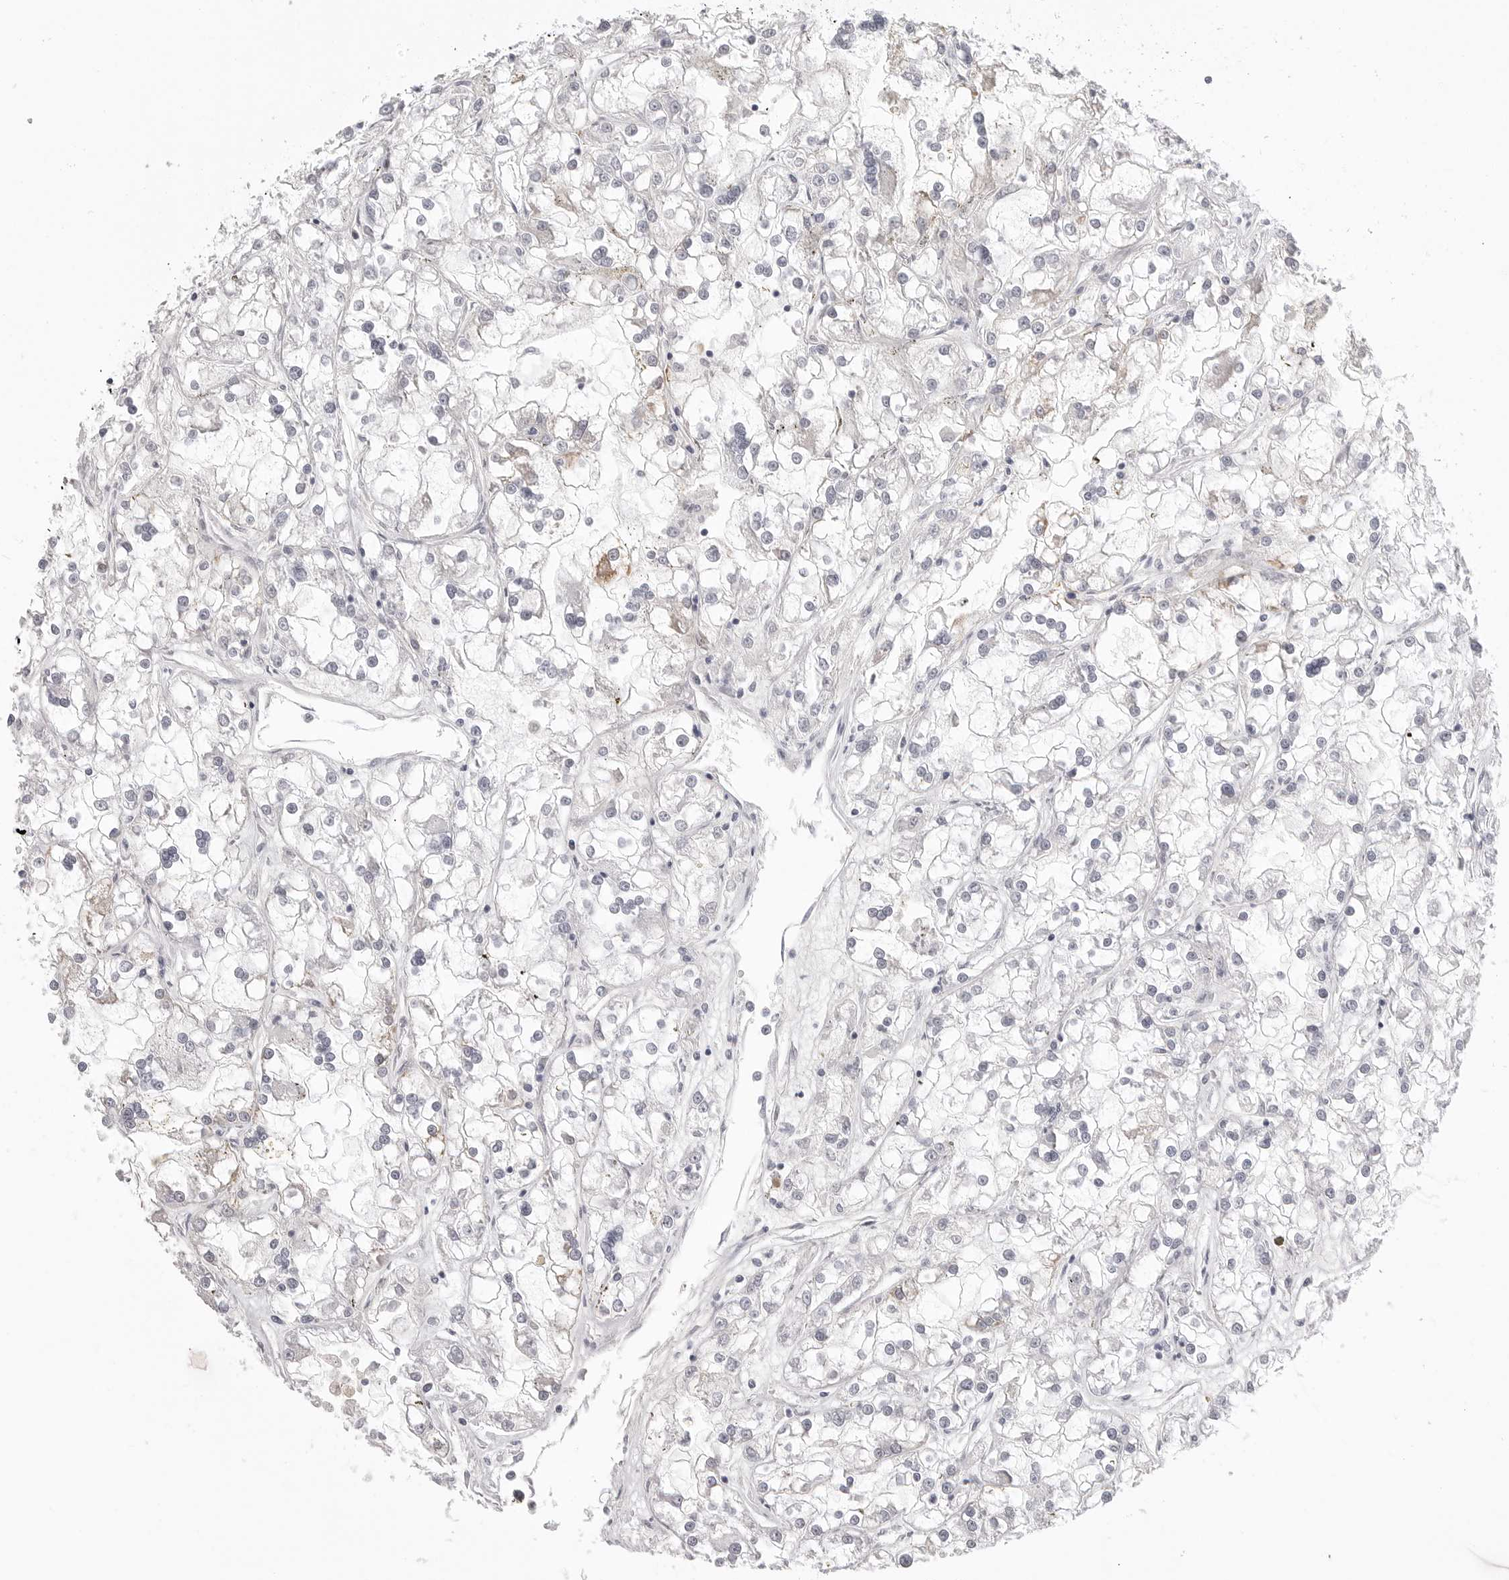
{"staining": {"intensity": "negative", "quantity": "none", "location": "none"}, "tissue": "renal cancer", "cell_type": "Tumor cells", "image_type": "cancer", "snomed": [{"axis": "morphology", "description": "Adenocarcinoma, NOS"}, {"axis": "topography", "description": "Kidney"}], "caption": "Image shows no protein expression in tumor cells of renal adenocarcinoma tissue.", "gene": "HMGCS2", "patient": {"sex": "female", "age": 52}}